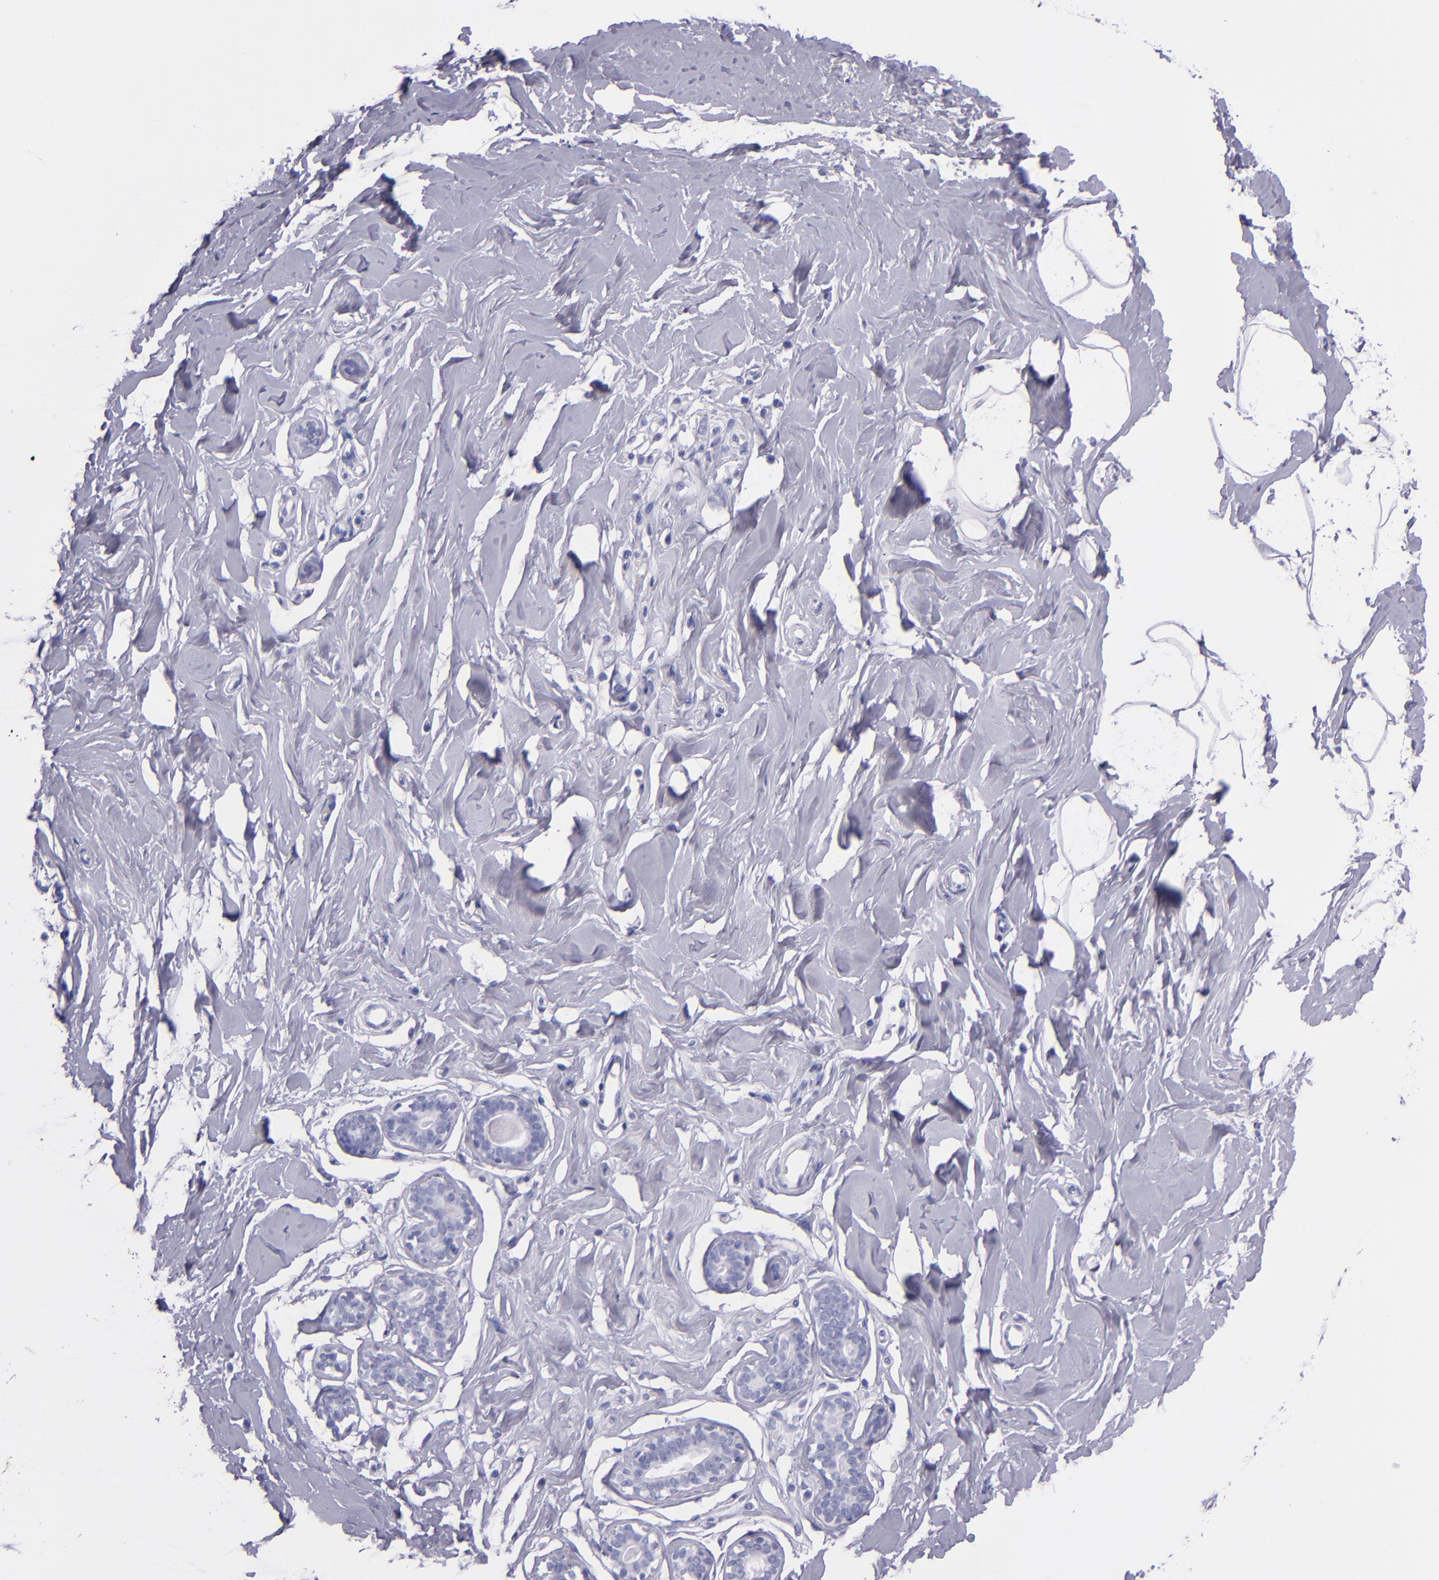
{"staining": {"intensity": "negative", "quantity": "none", "location": "none"}, "tissue": "breast", "cell_type": "Adipocytes", "image_type": "normal", "snomed": [{"axis": "morphology", "description": "Normal tissue, NOS"}, {"axis": "topography", "description": "Breast"}], "caption": "This is a histopathology image of IHC staining of benign breast, which shows no positivity in adipocytes. (Brightfield microscopy of DAB immunohistochemistry (IHC) at high magnification).", "gene": "SFTPB", "patient": {"sex": "female", "age": 23}}